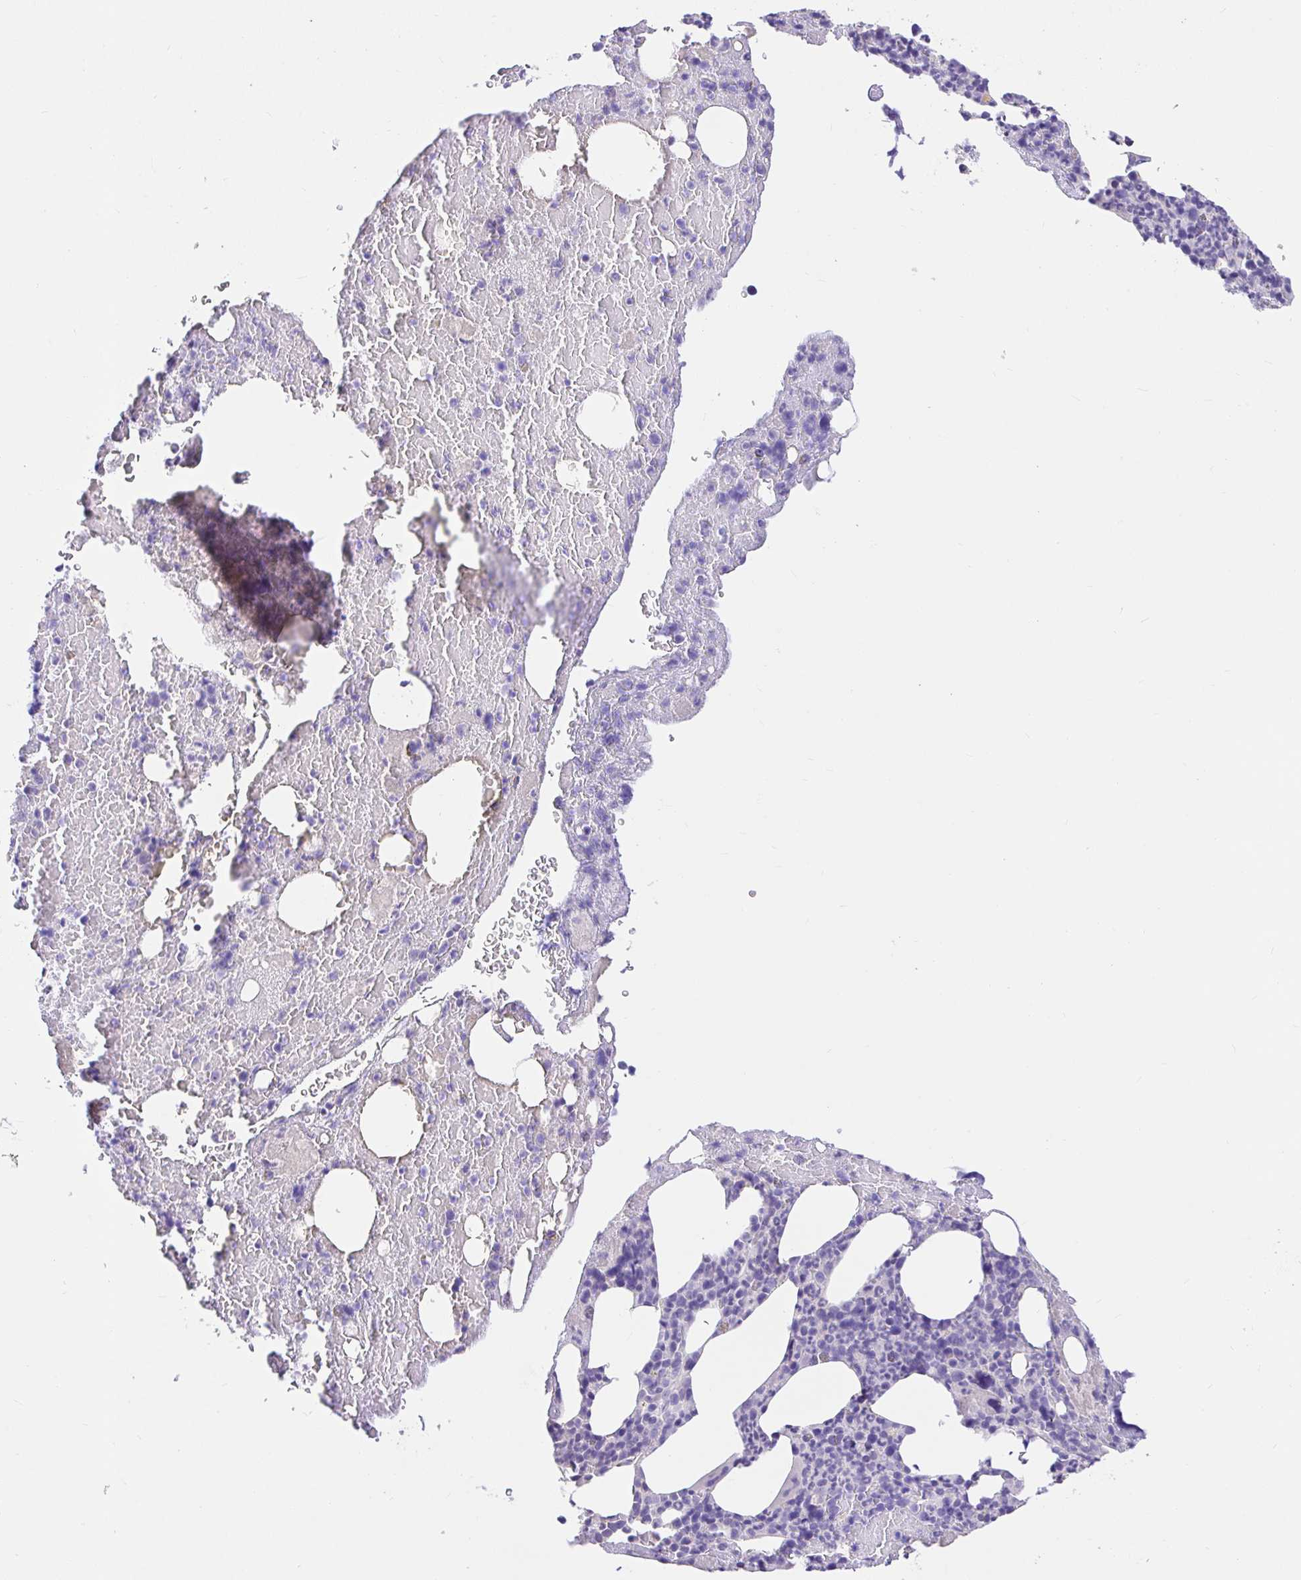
{"staining": {"intensity": "negative", "quantity": "none", "location": "none"}, "tissue": "bone marrow", "cell_type": "Hematopoietic cells", "image_type": "normal", "snomed": [{"axis": "morphology", "description": "Normal tissue, NOS"}, {"axis": "topography", "description": "Bone marrow"}], "caption": "Immunohistochemical staining of benign human bone marrow demonstrates no significant positivity in hematopoietic cells.", "gene": "CDO1", "patient": {"sex": "female", "age": 59}}